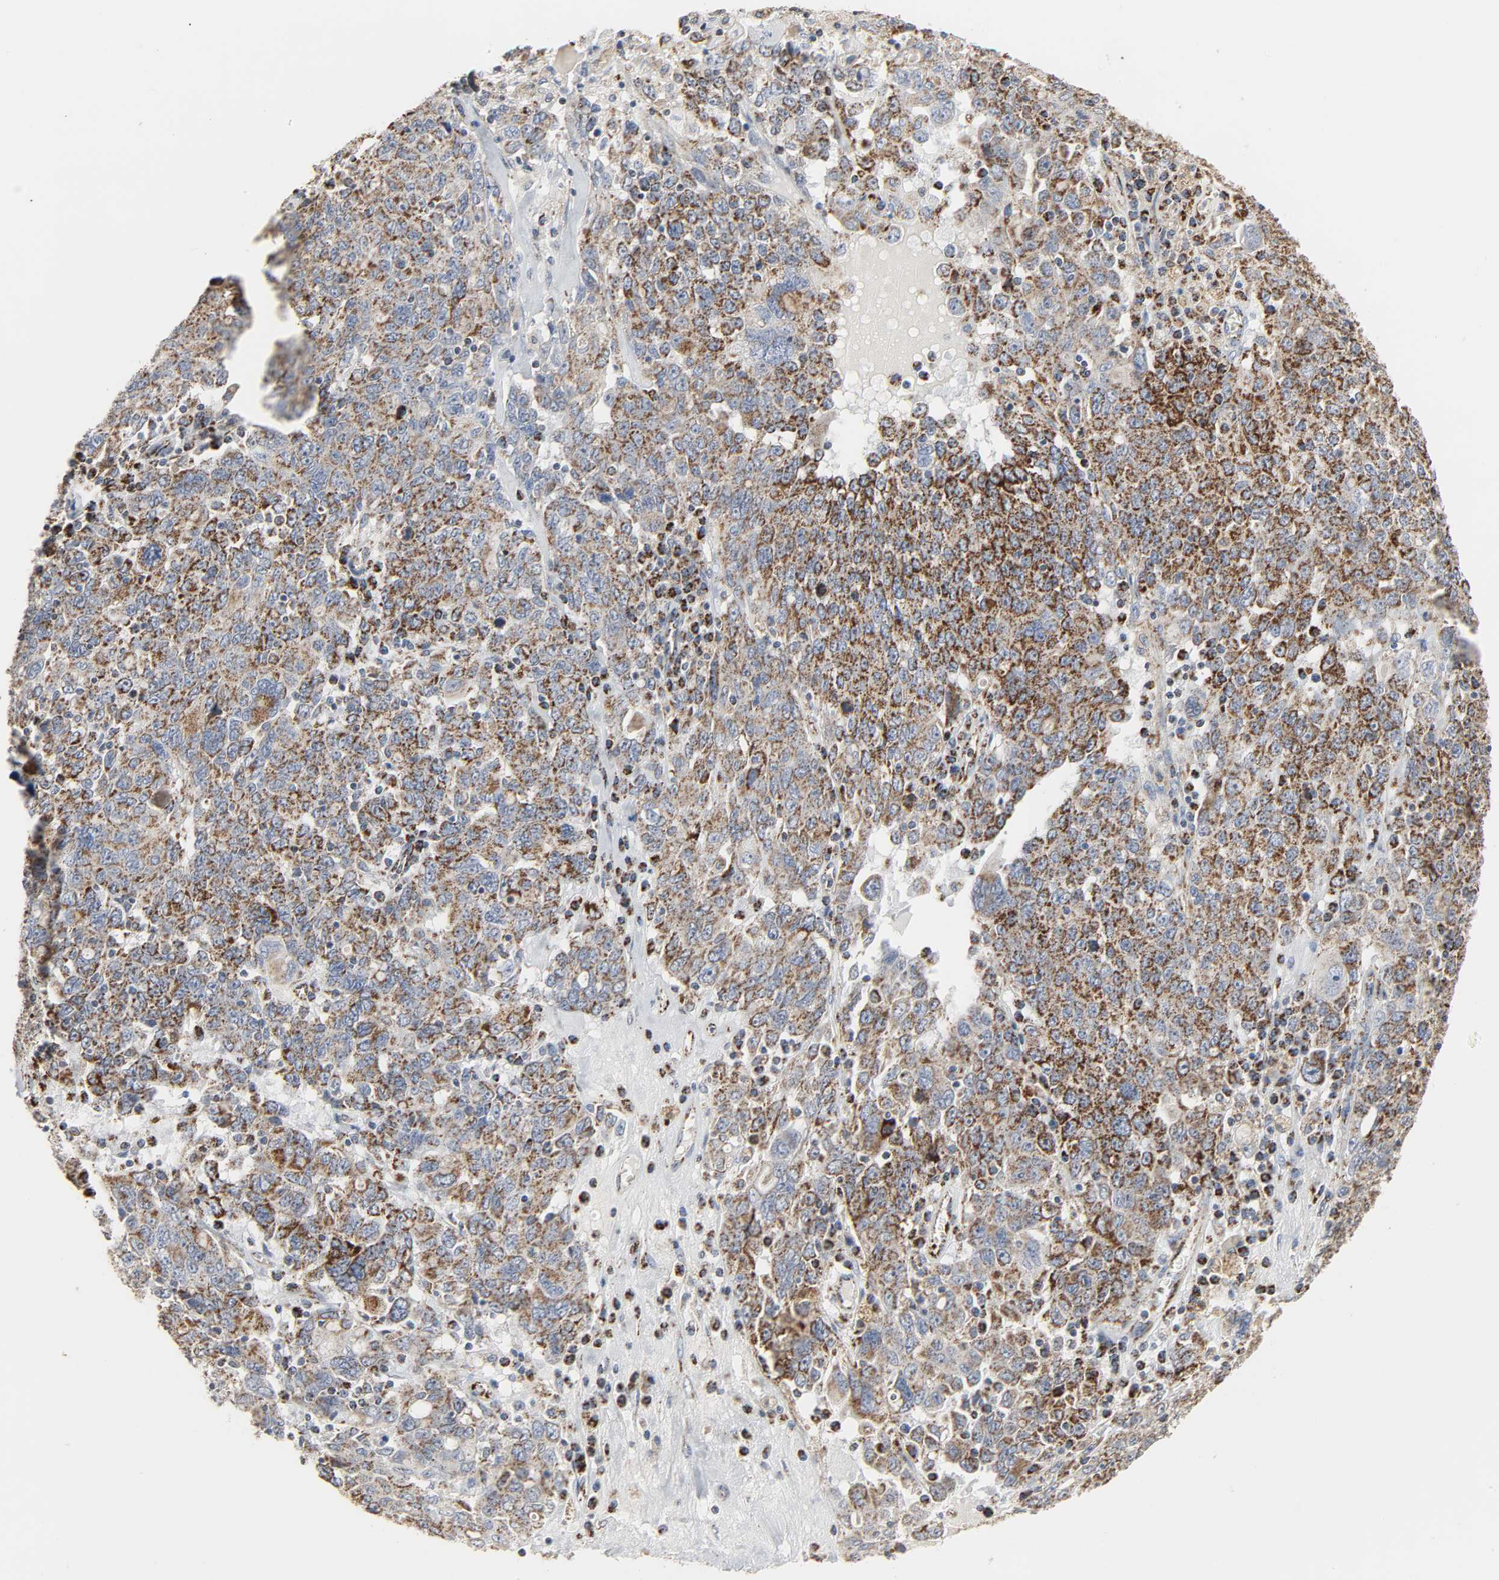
{"staining": {"intensity": "strong", "quantity": ">75%", "location": "cytoplasmic/membranous"}, "tissue": "ovarian cancer", "cell_type": "Tumor cells", "image_type": "cancer", "snomed": [{"axis": "morphology", "description": "Carcinoma, endometroid"}, {"axis": "topography", "description": "Ovary"}], "caption": "This is an image of immunohistochemistry staining of ovarian endometroid carcinoma, which shows strong expression in the cytoplasmic/membranous of tumor cells.", "gene": "ACAT1", "patient": {"sex": "female", "age": 62}}